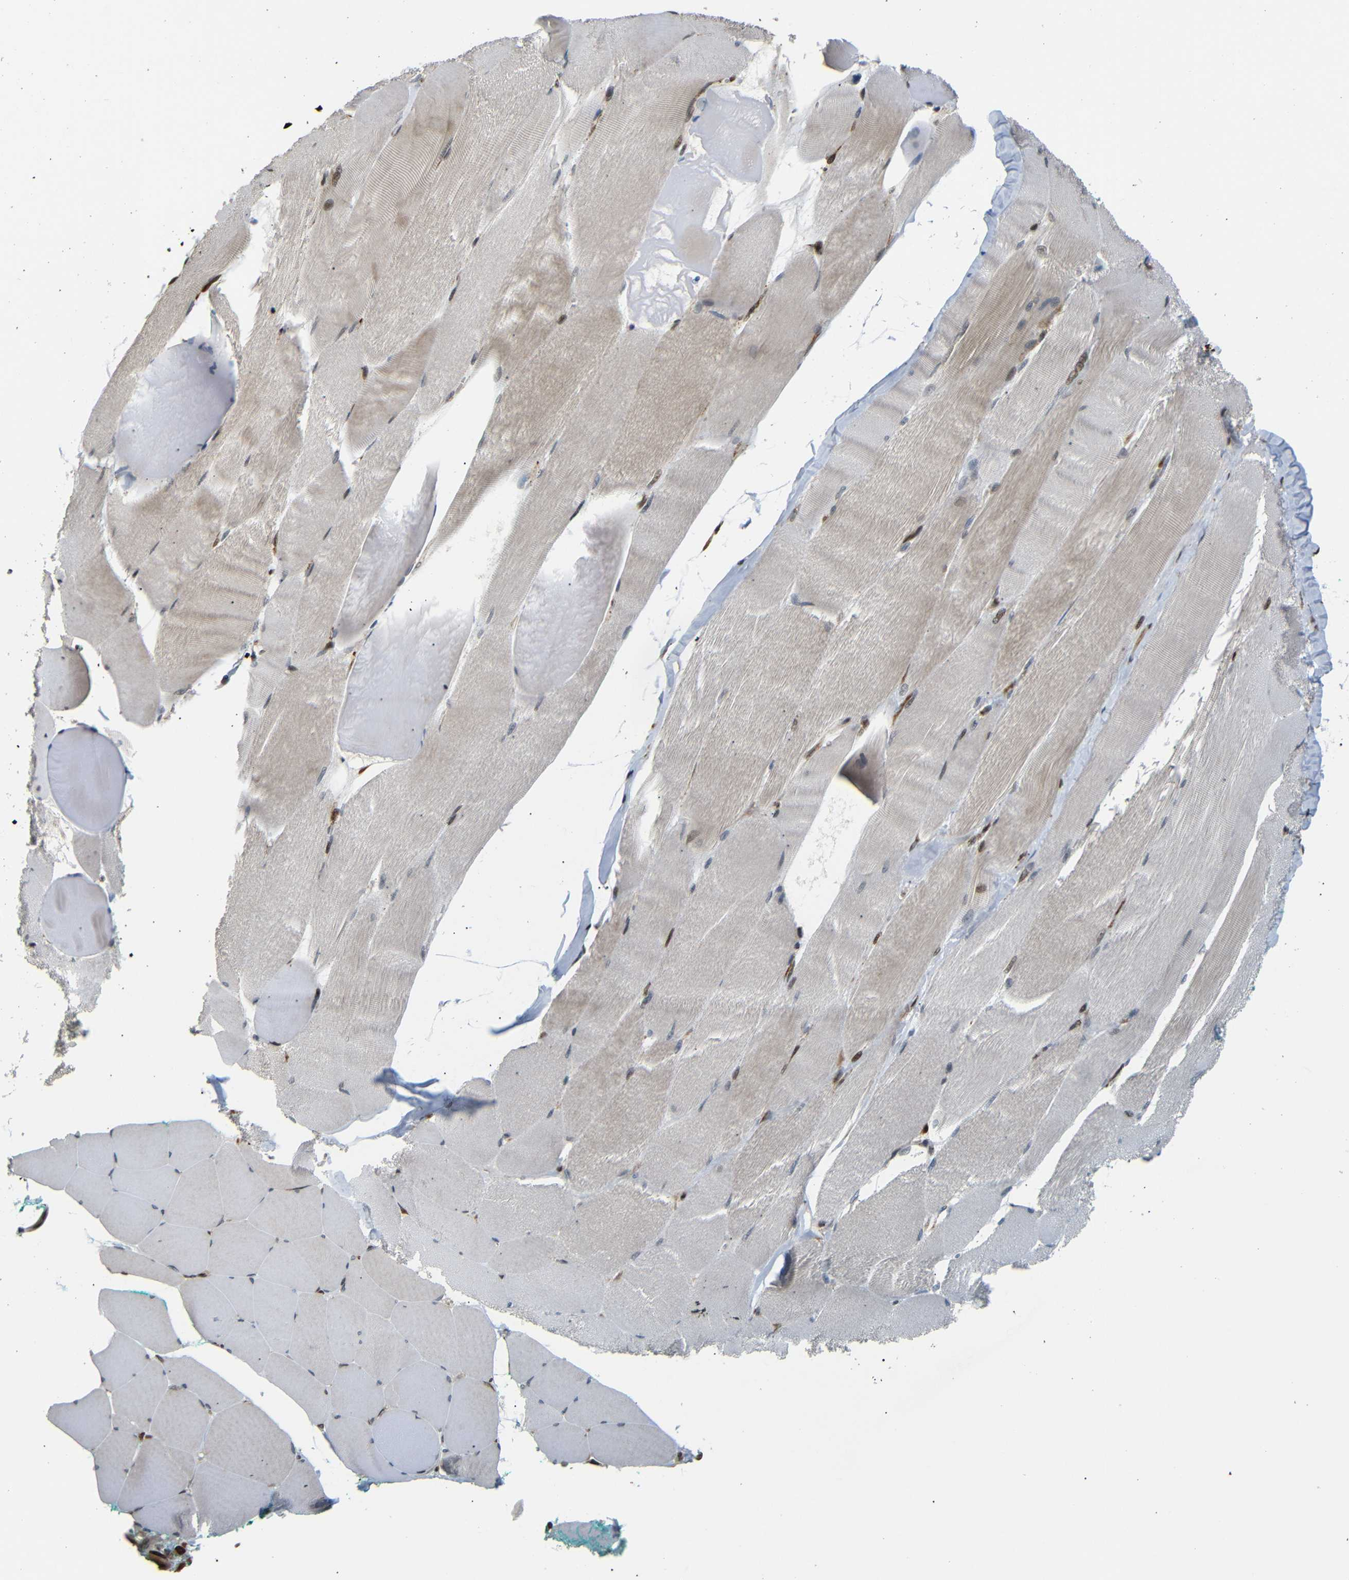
{"staining": {"intensity": "strong", "quantity": "25%-75%", "location": "nuclear"}, "tissue": "skeletal muscle", "cell_type": "Myocytes", "image_type": "normal", "snomed": [{"axis": "morphology", "description": "Normal tissue, NOS"}, {"axis": "morphology", "description": "Squamous cell carcinoma, NOS"}, {"axis": "topography", "description": "Skeletal muscle"}], "caption": "IHC (DAB (3,3'-diaminobenzidine)) staining of benign skeletal muscle shows strong nuclear protein expression in about 25%-75% of myocytes. (brown staining indicates protein expression, while blue staining denotes nuclei).", "gene": "SPCS2", "patient": {"sex": "male", "age": 51}}